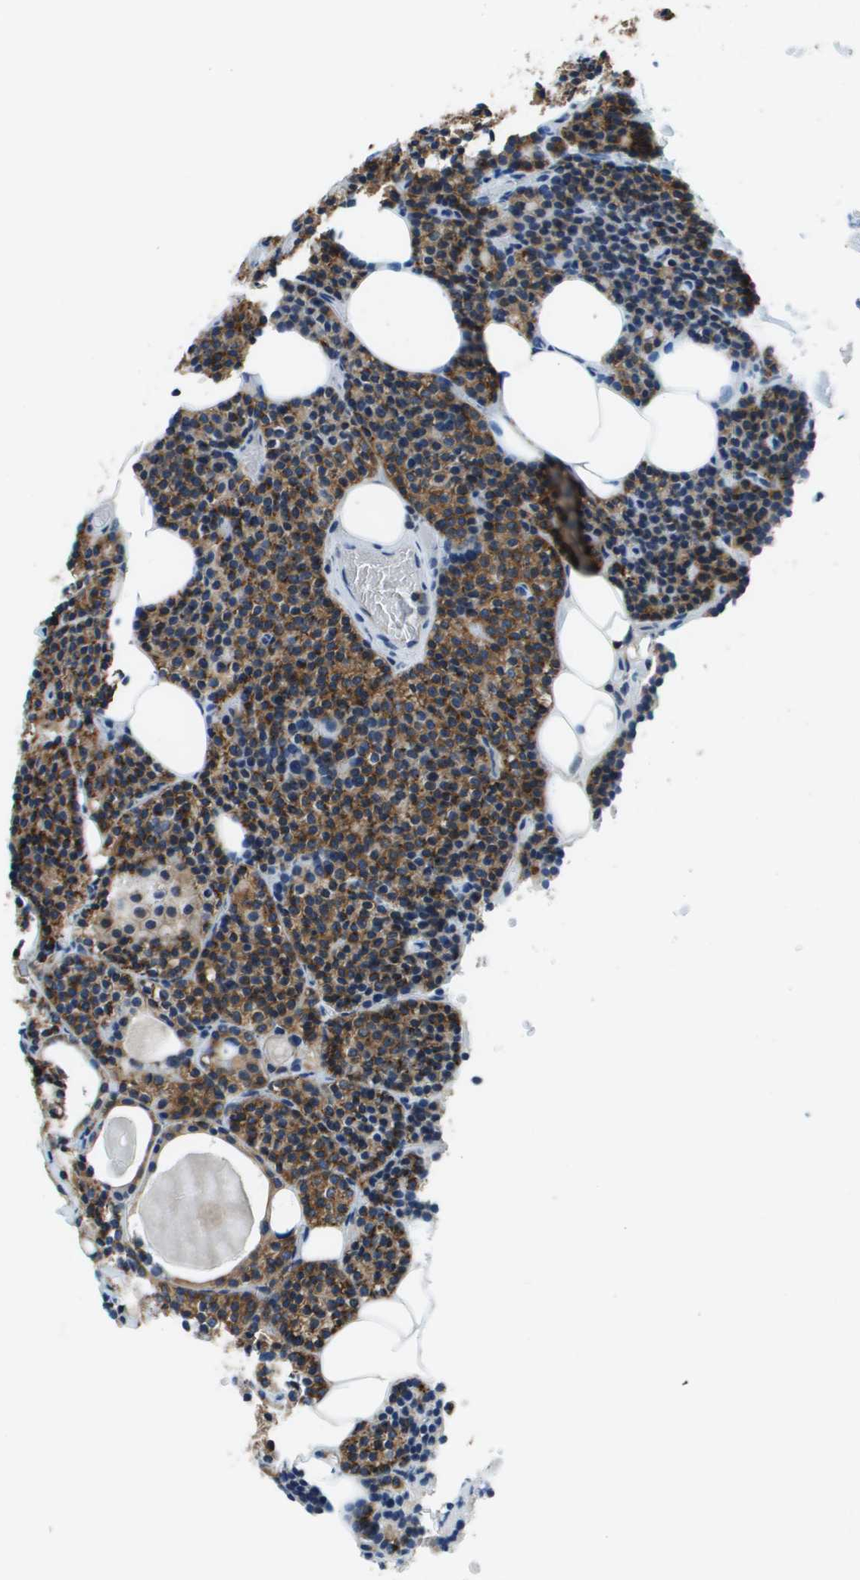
{"staining": {"intensity": "strong", "quantity": ">75%", "location": "cytoplasmic/membranous"}, "tissue": "parathyroid gland", "cell_type": "Glandular cells", "image_type": "normal", "snomed": [{"axis": "morphology", "description": "Normal tissue, NOS"}, {"axis": "morphology", "description": "Adenoma, NOS"}, {"axis": "topography", "description": "Parathyroid gland"}], "caption": "Brown immunohistochemical staining in unremarkable parathyroid gland displays strong cytoplasmic/membranous expression in about >75% of glandular cells. (IHC, brightfield microscopy, high magnification).", "gene": "ARFGAP2", "patient": {"sex": "female", "age": 54}}